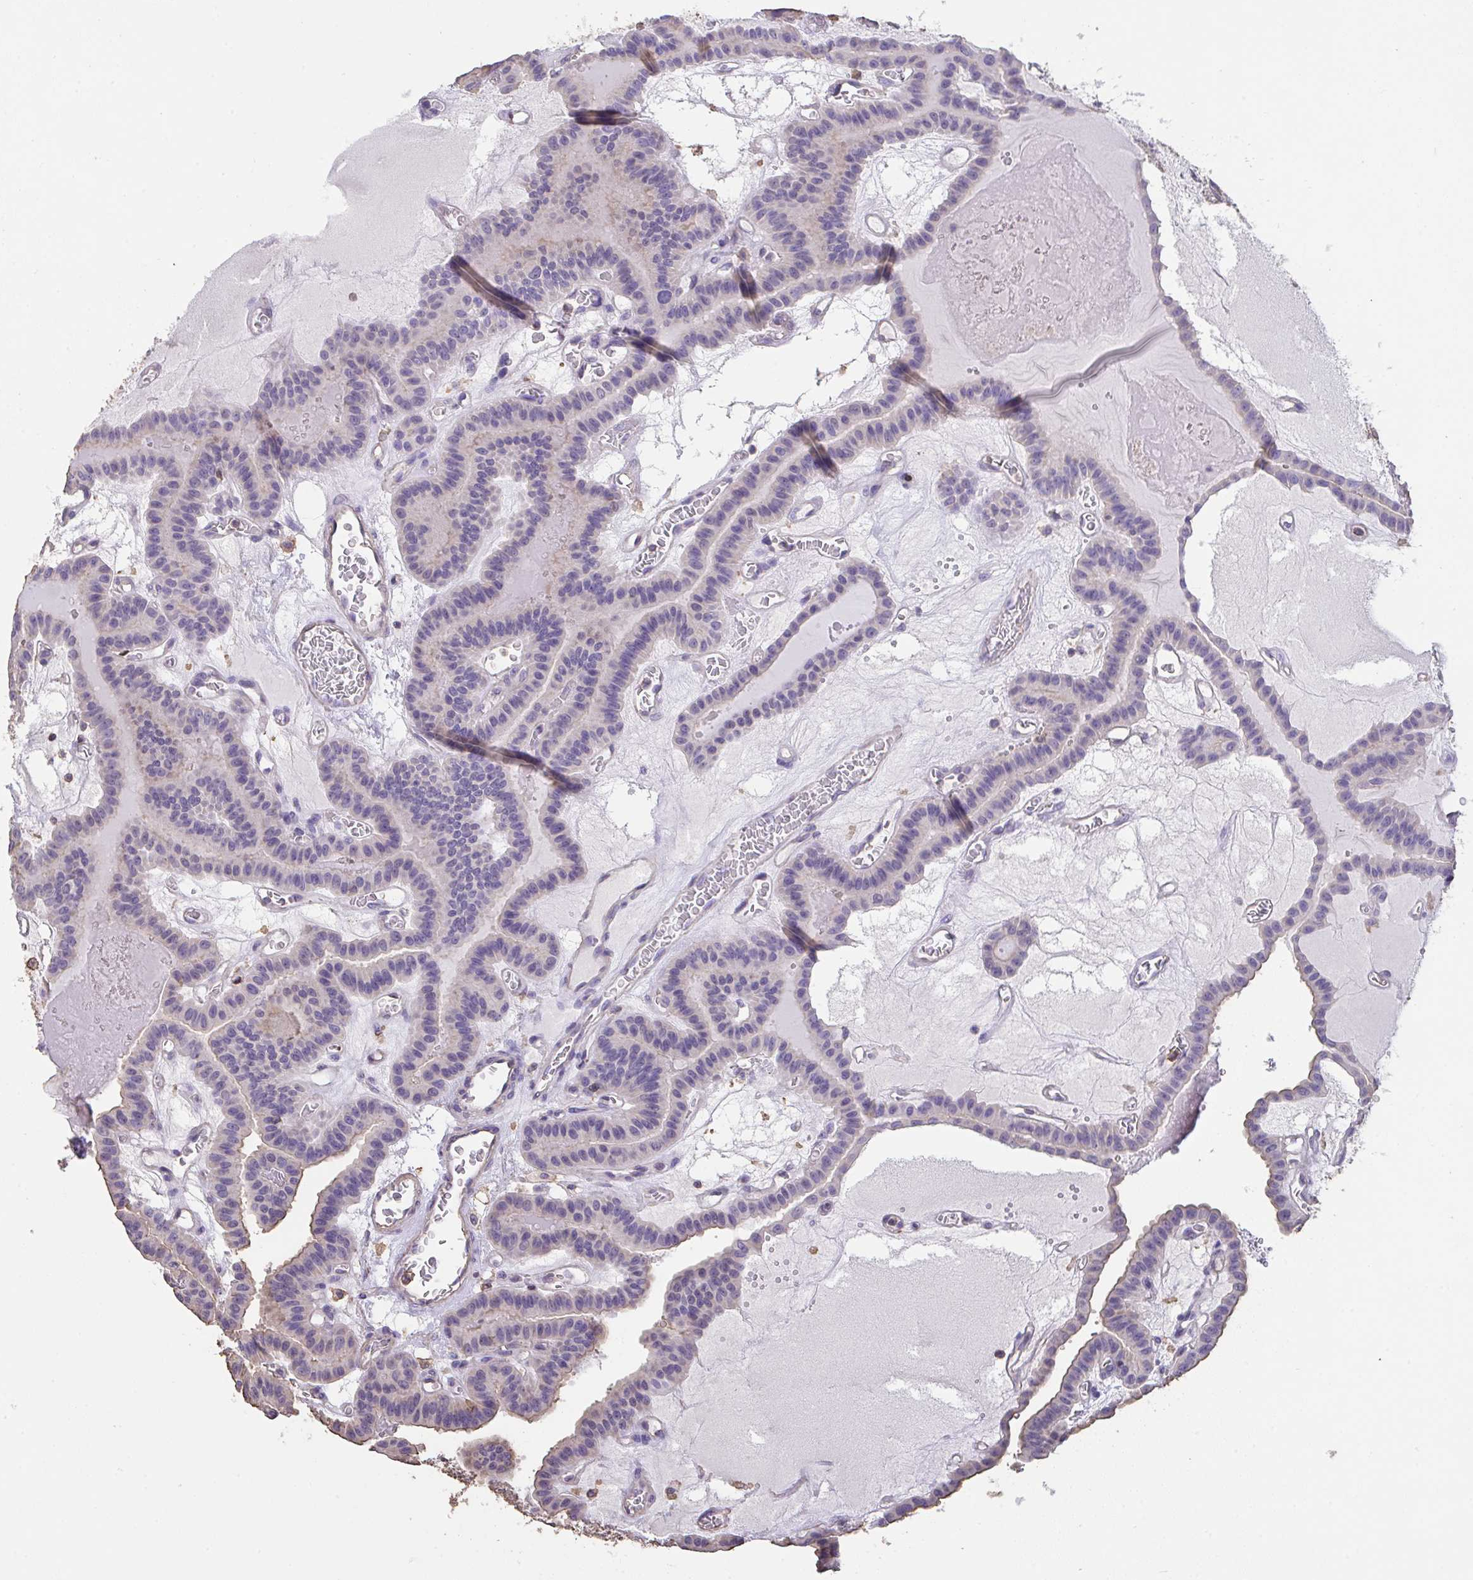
{"staining": {"intensity": "negative", "quantity": "none", "location": "none"}, "tissue": "thyroid cancer", "cell_type": "Tumor cells", "image_type": "cancer", "snomed": [{"axis": "morphology", "description": "Papillary adenocarcinoma, NOS"}, {"axis": "topography", "description": "Thyroid gland"}], "caption": "The image shows no significant staining in tumor cells of thyroid papillary adenocarcinoma.", "gene": "IL23R", "patient": {"sex": "male", "age": 87}}